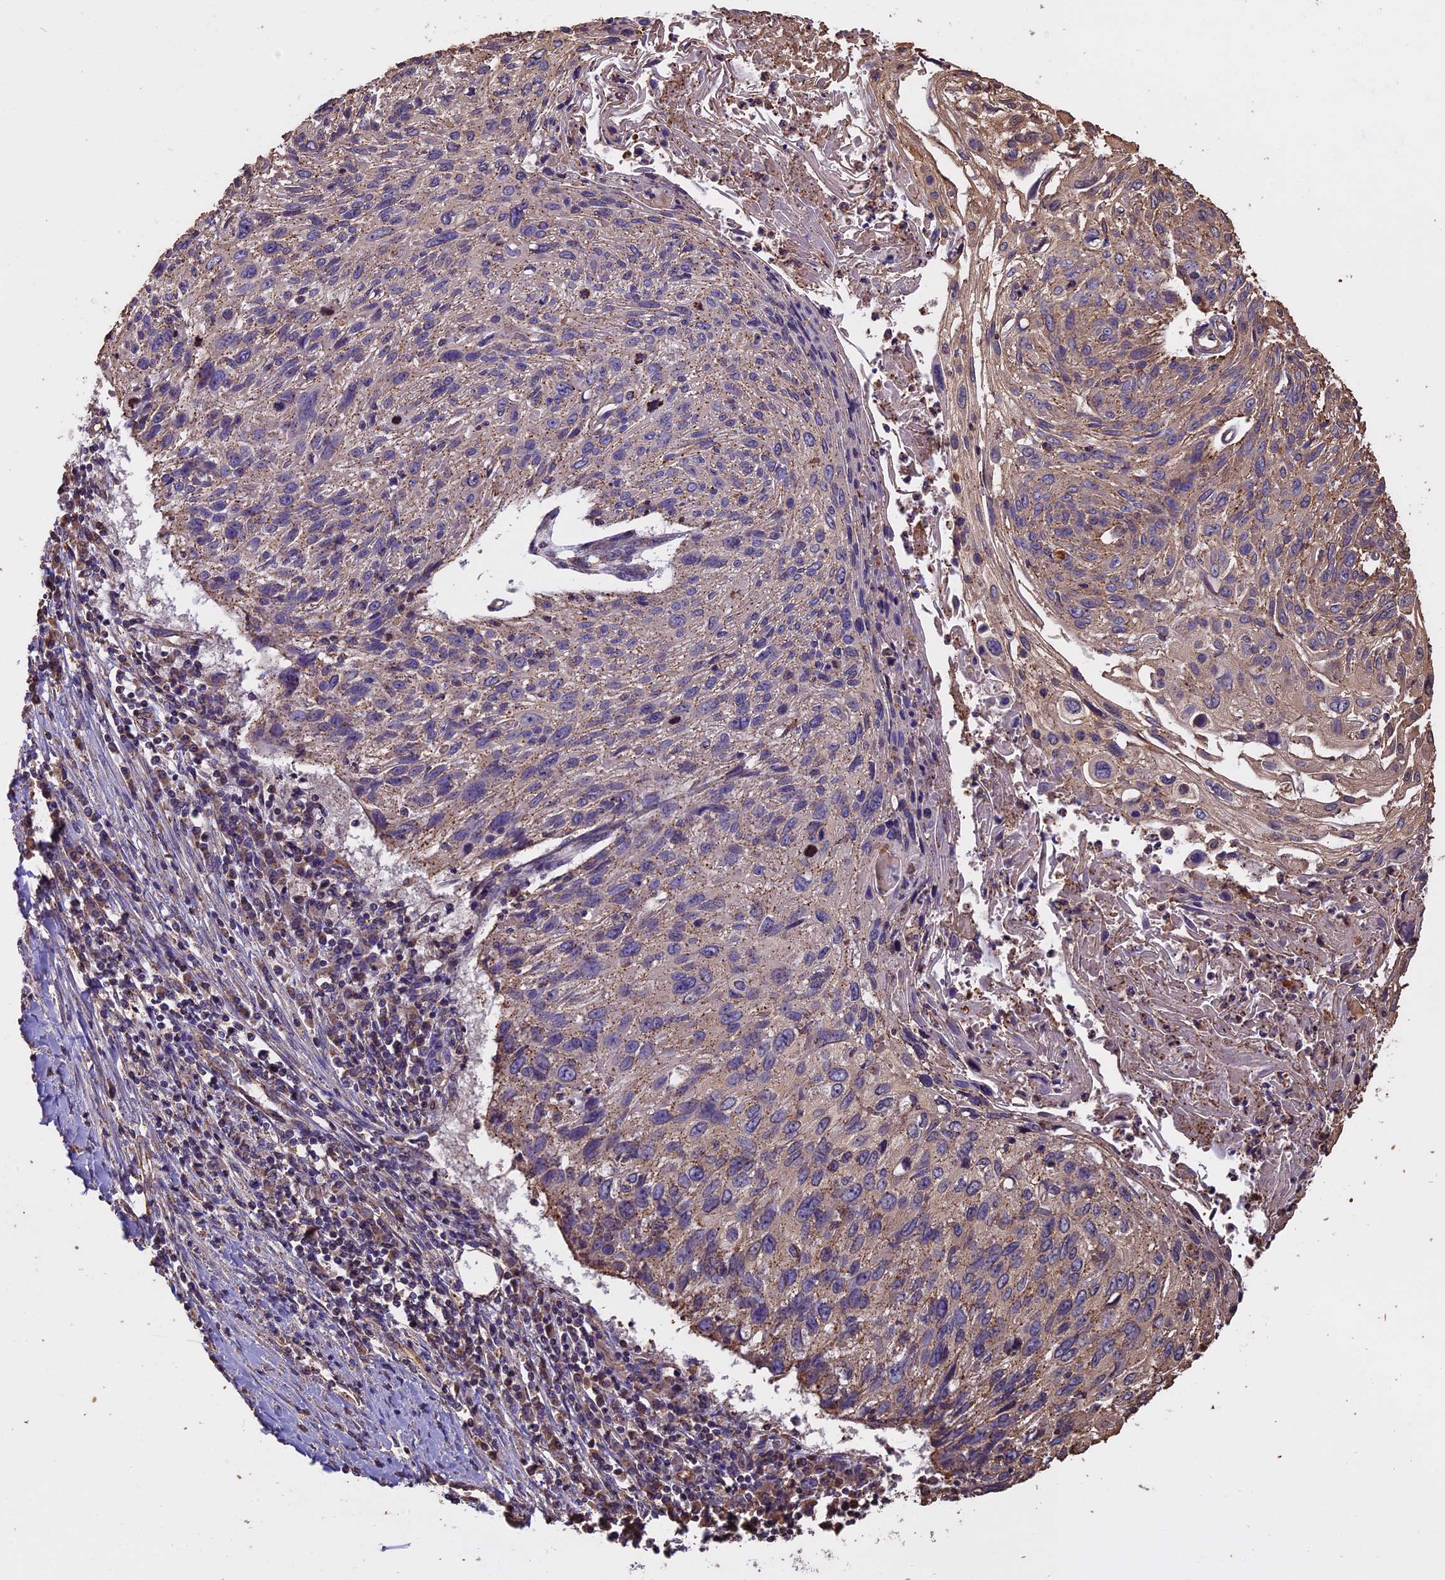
{"staining": {"intensity": "weak", "quantity": "25%-75%", "location": "cytoplasmic/membranous"}, "tissue": "cervical cancer", "cell_type": "Tumor cells", "image_type": "cancer", "snomed": [{"axis": "morphology", "description": "Squamous cell carcinoma, NOS"}, {"axis": "topography", "description": "Cervix"}], "caption": "Immunohistochemistry (IHC) of human cervical squamous cell carcinoma displays low levels of weak cytoplasmic/membranous expression in approximately 25%-75% of tumor cells.", "gene": "CHMP2A", "patient": {"sex": "female", "age": 51}}